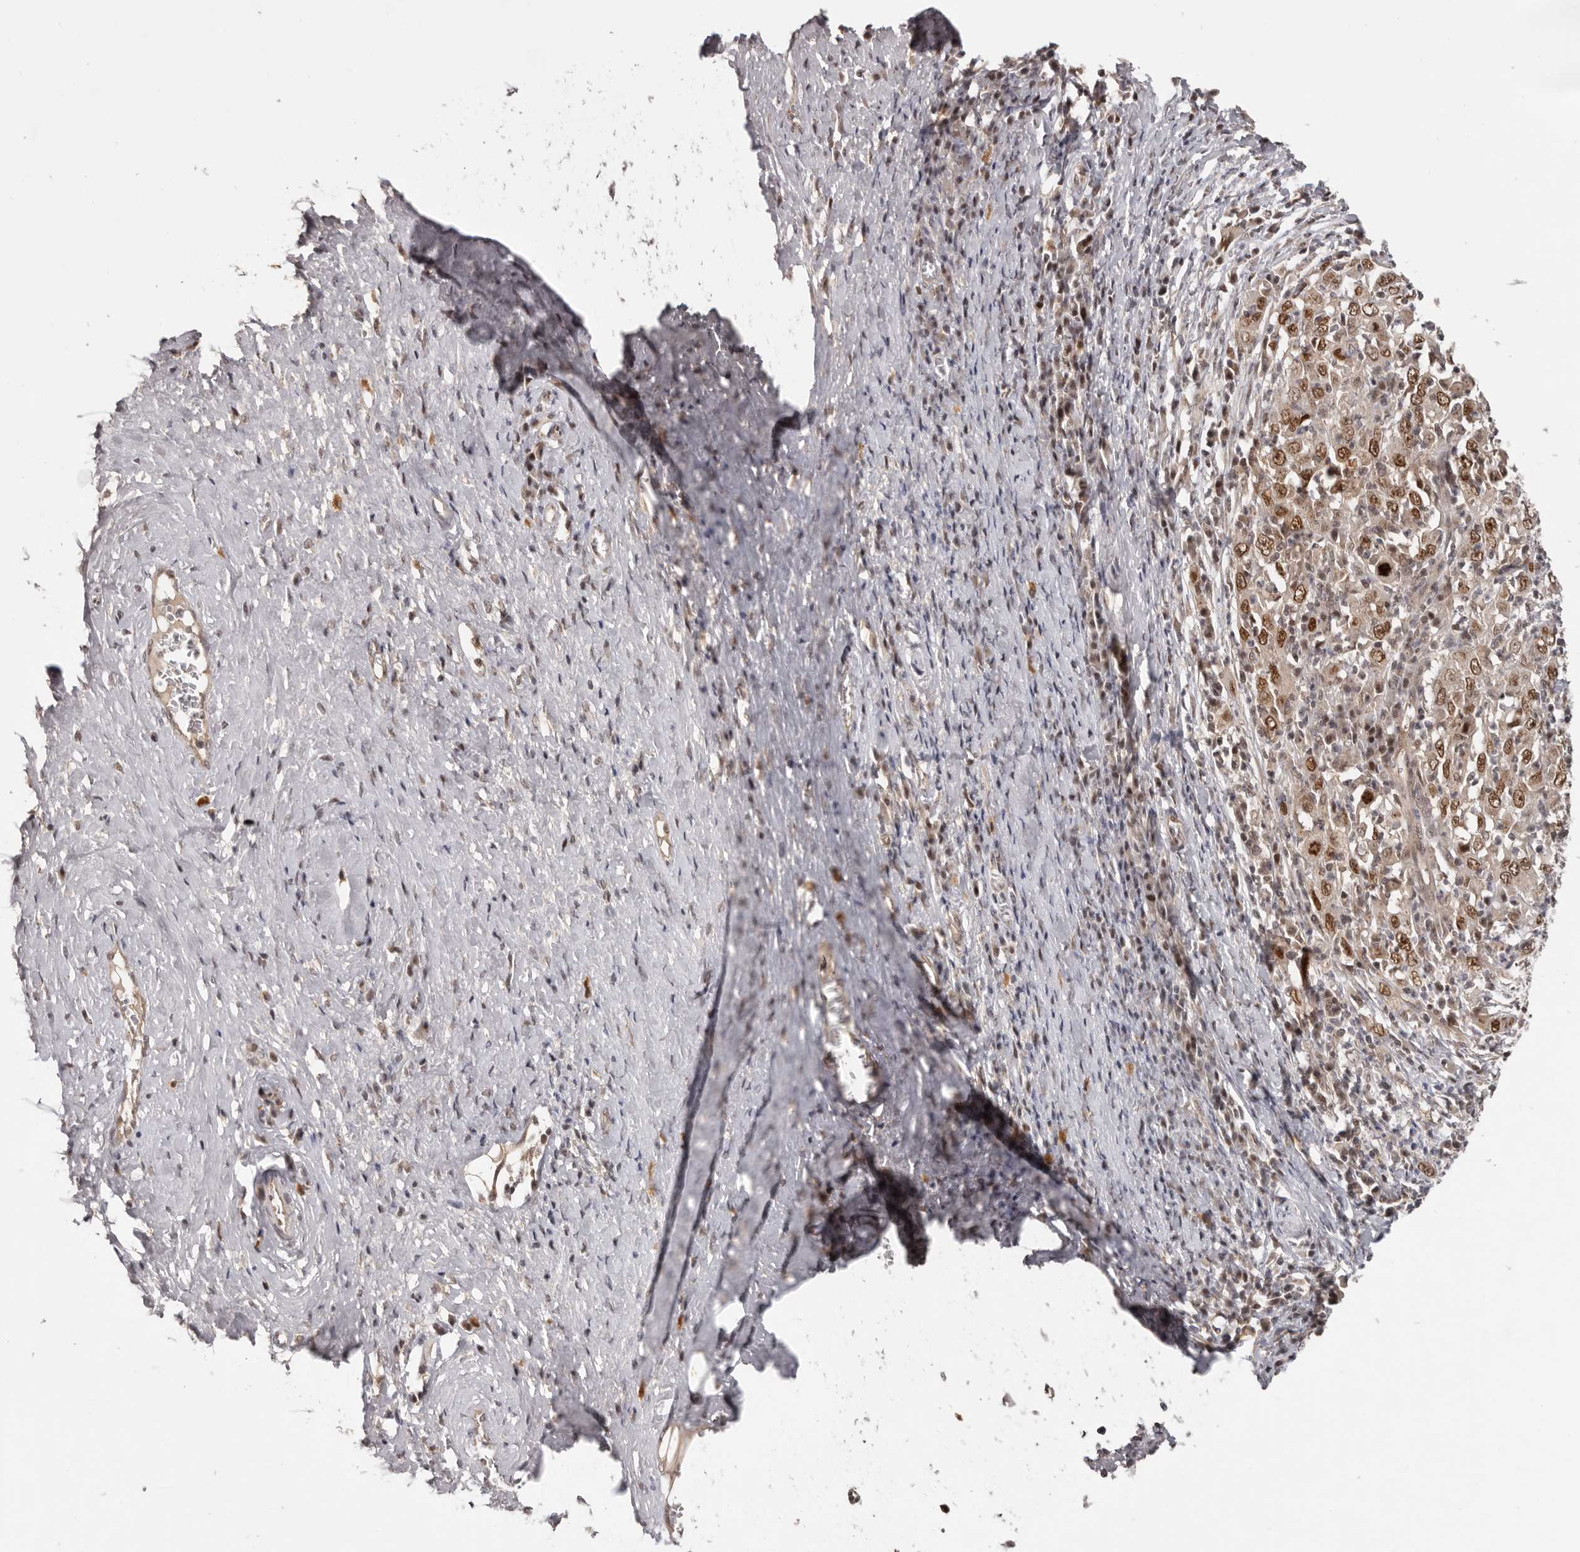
{"staining": {"intensity": "moderate", "quantity": ">75%", "location": "nuclear"}, "tissue": "cervical cancer", "cell_type": "Tumor cells", "image_type": "cancer", "snomed": [{"axis": "morphology", "description": "Squamous cell carcinoma, NOS"}, {"axis": "topography", "description": "Cervix"}], "caption": "This image displays IHC staining of human cervical squamous cell carcinoma, with medium moderate nuclear staining in about >75% of tumor cells.", "gene": "TBX5", "patient": {"sex": "female", "age": 46}}